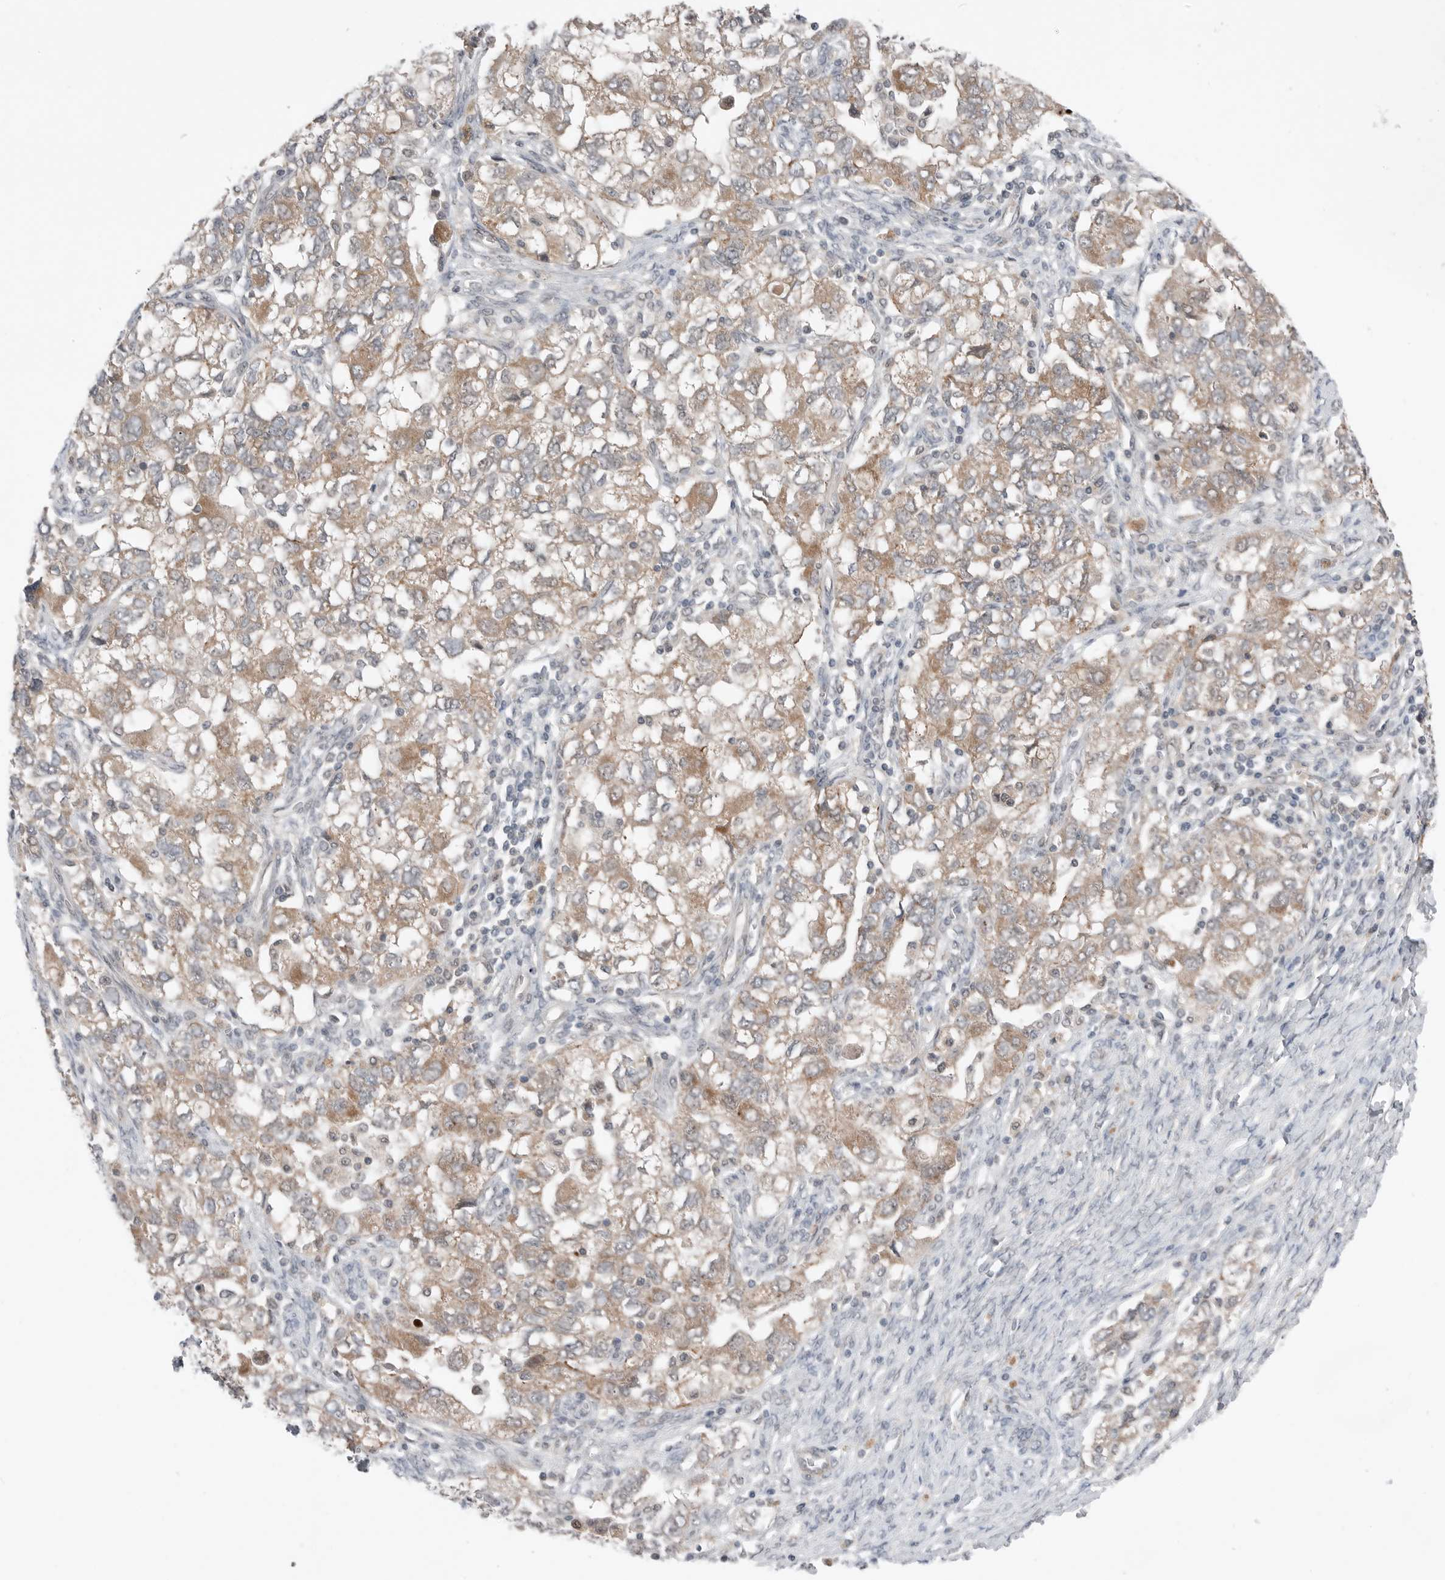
{"staining": {"intensity": "moderate", "quantity": ">75%", "location": "cytoplasmic/membranous"}, "tissue": "ovarian cancer", "cell_type": "Tumor cells", "image_type": "cancer", "snomed": [{"axis": "morphology", "description": "Carcinoma, NOS"}, {"axis": "morphology", "description": "Cystadenocarcinoma, serous, NOS"}, {"axis": "topography", "description": "Ovary"}], "caption": "Moderate cytoplasmic/membranous expression for a protein is appreciated in approximately >75% of tumor cells of carcinoma (ovarian) using immunohistochemistry.", "gene": "NTAQ1", "patient": {"sex": "female", "age": 69}}